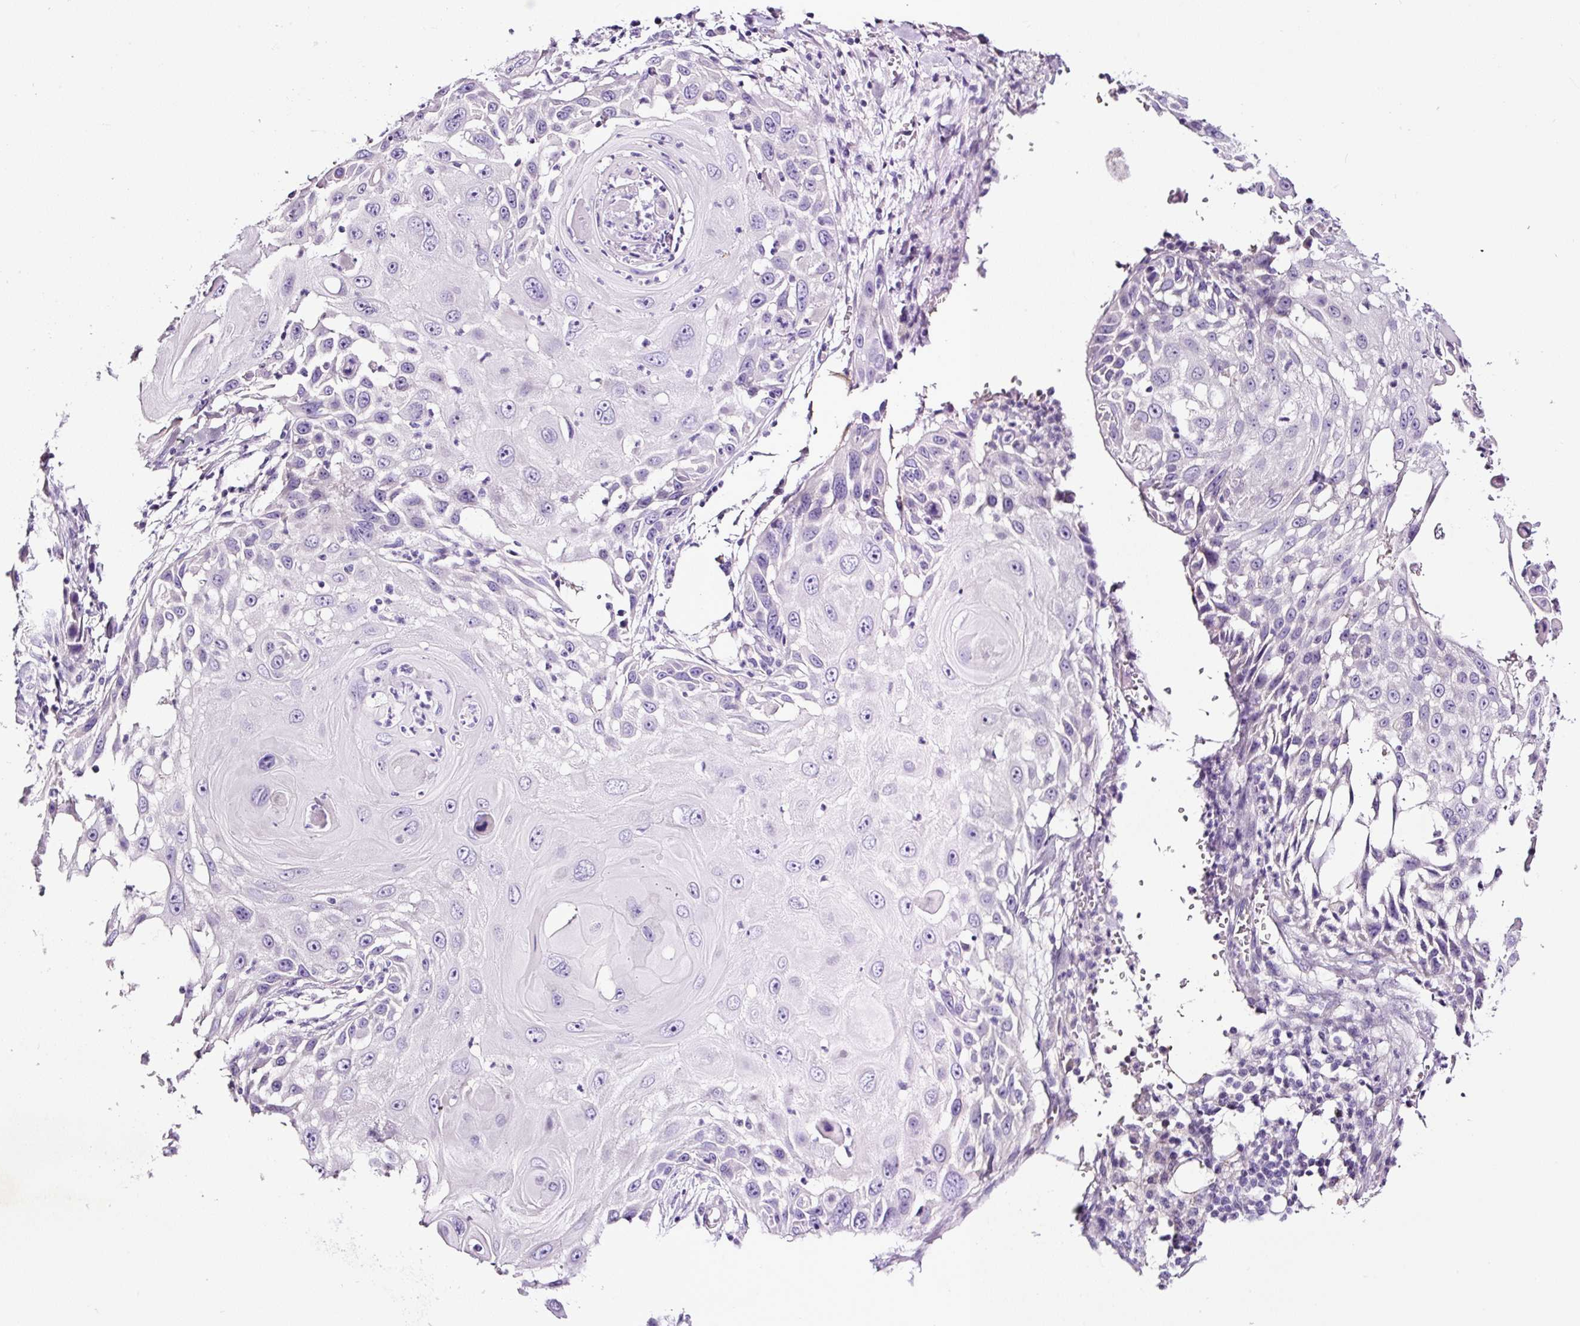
{"staining": {"intensity": "negative", "quantity": "none", "location": "none"}, "tissue": "skin cancer", "cell_type": "Tumor cells", "image_type": "cancer", "snomed": [{"axis": "morphology", "description": "Squamous cell carcinoma, NOS"}, {"axis": "topography", "description": "Skin"}], "caption": "The histopathology image demonstrates no staining of tumor cells in skin cancer (squamous cell carcinoma). (IHC, brightfield microscopy, high magnification).", "gene": "SP8", "patient": {"sex": "female", "age": 44}}